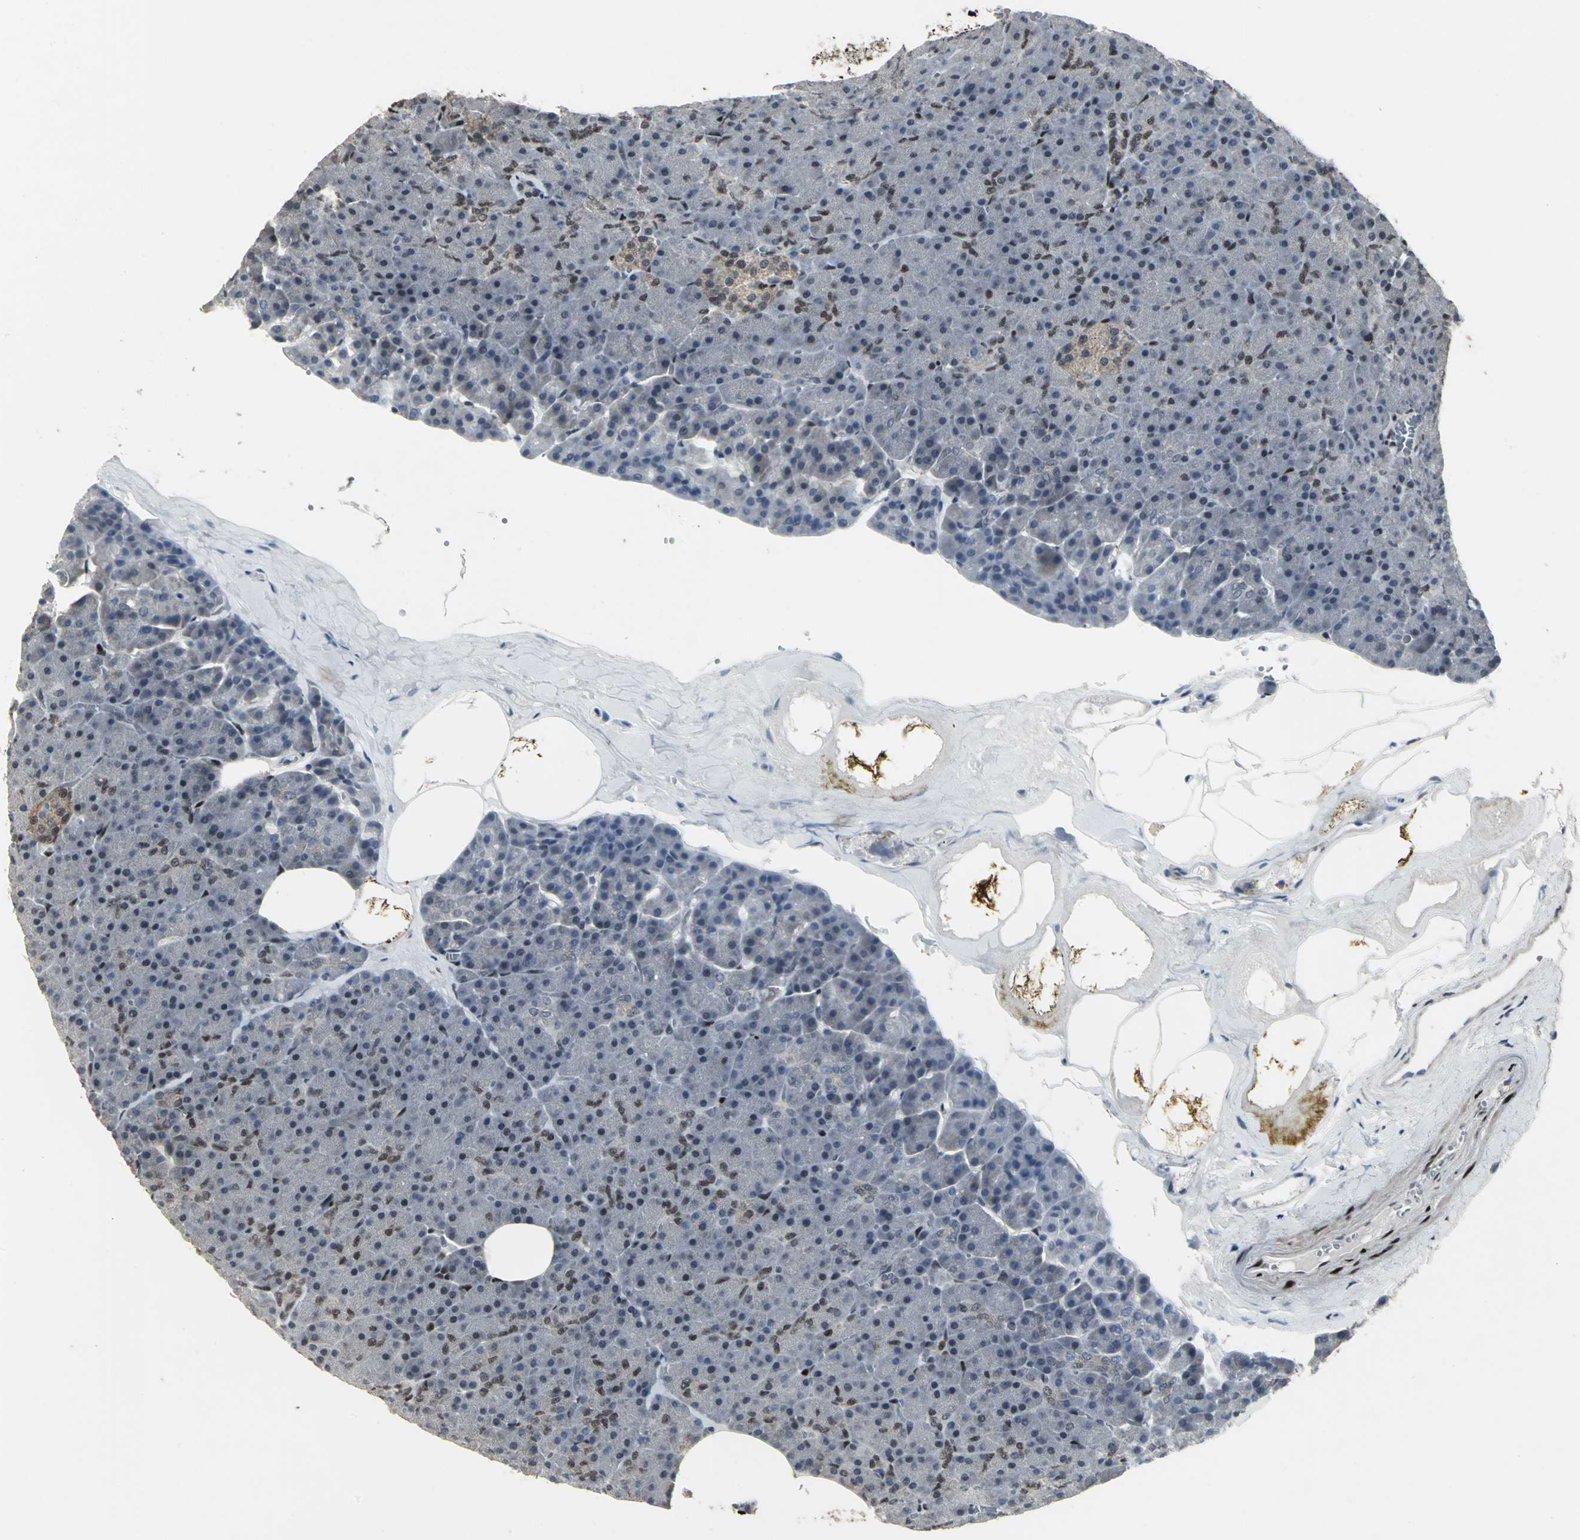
{"staining": {"intensity": "strong", "quantity": "<25%", "location": "nuclear"}, "tissue": "pancreas", "cell_type": "Exocrine glandular cells", "image_type": "normal", "snomed": [{"axis": "morphology", "description": "Normal tissue, NOS"}, {"axis": "topography", "description": "Pancreas"}], "caption": "Strong nuclear positivity for a protein is identified in about <25% of exocrine glandular cells of unremarkable pancreas using immunohistochemistry.", "gene": "SRF", "patient": {"sex": "female", "age": 35}}